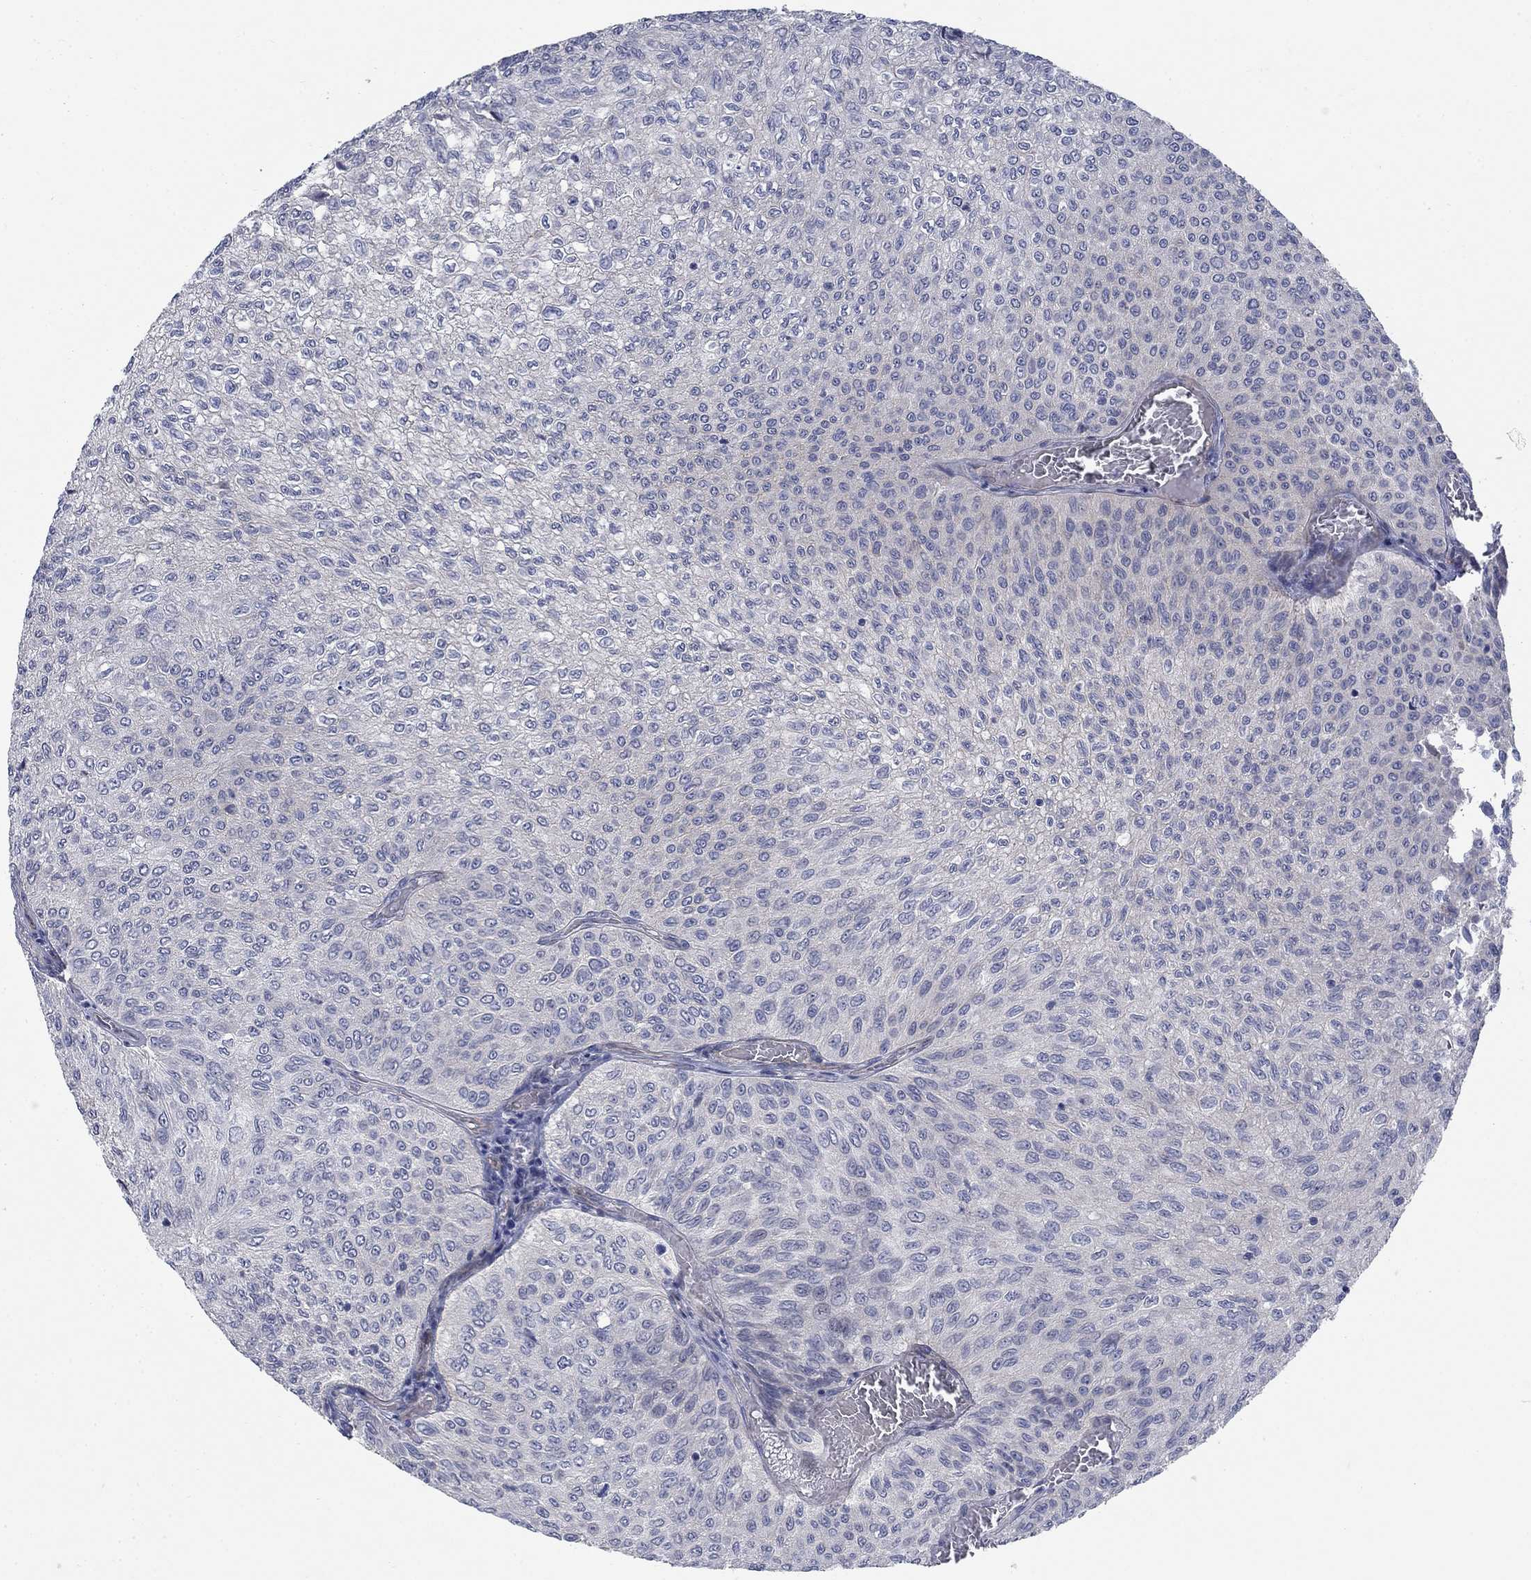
{"staining": {"intensity": "negative", "quantity": "none", "location": "none"}, "tissue": "urothelial cancer", "cell_type": "Tumor cells", "image_type": "cancer", "snomed": [{"axis": "morphology", "description": "Urothelial carcinoma, Low grade"}, {"axis": "topography", "description": "Urinary bladder"}], "caption": "IHC image of low-grade urothelial carcinoma stained for a protein (brown), which reveals no positivity in tumor cells.", "gene": "DNER", "patient": {"sex": "male", "age": 78}}